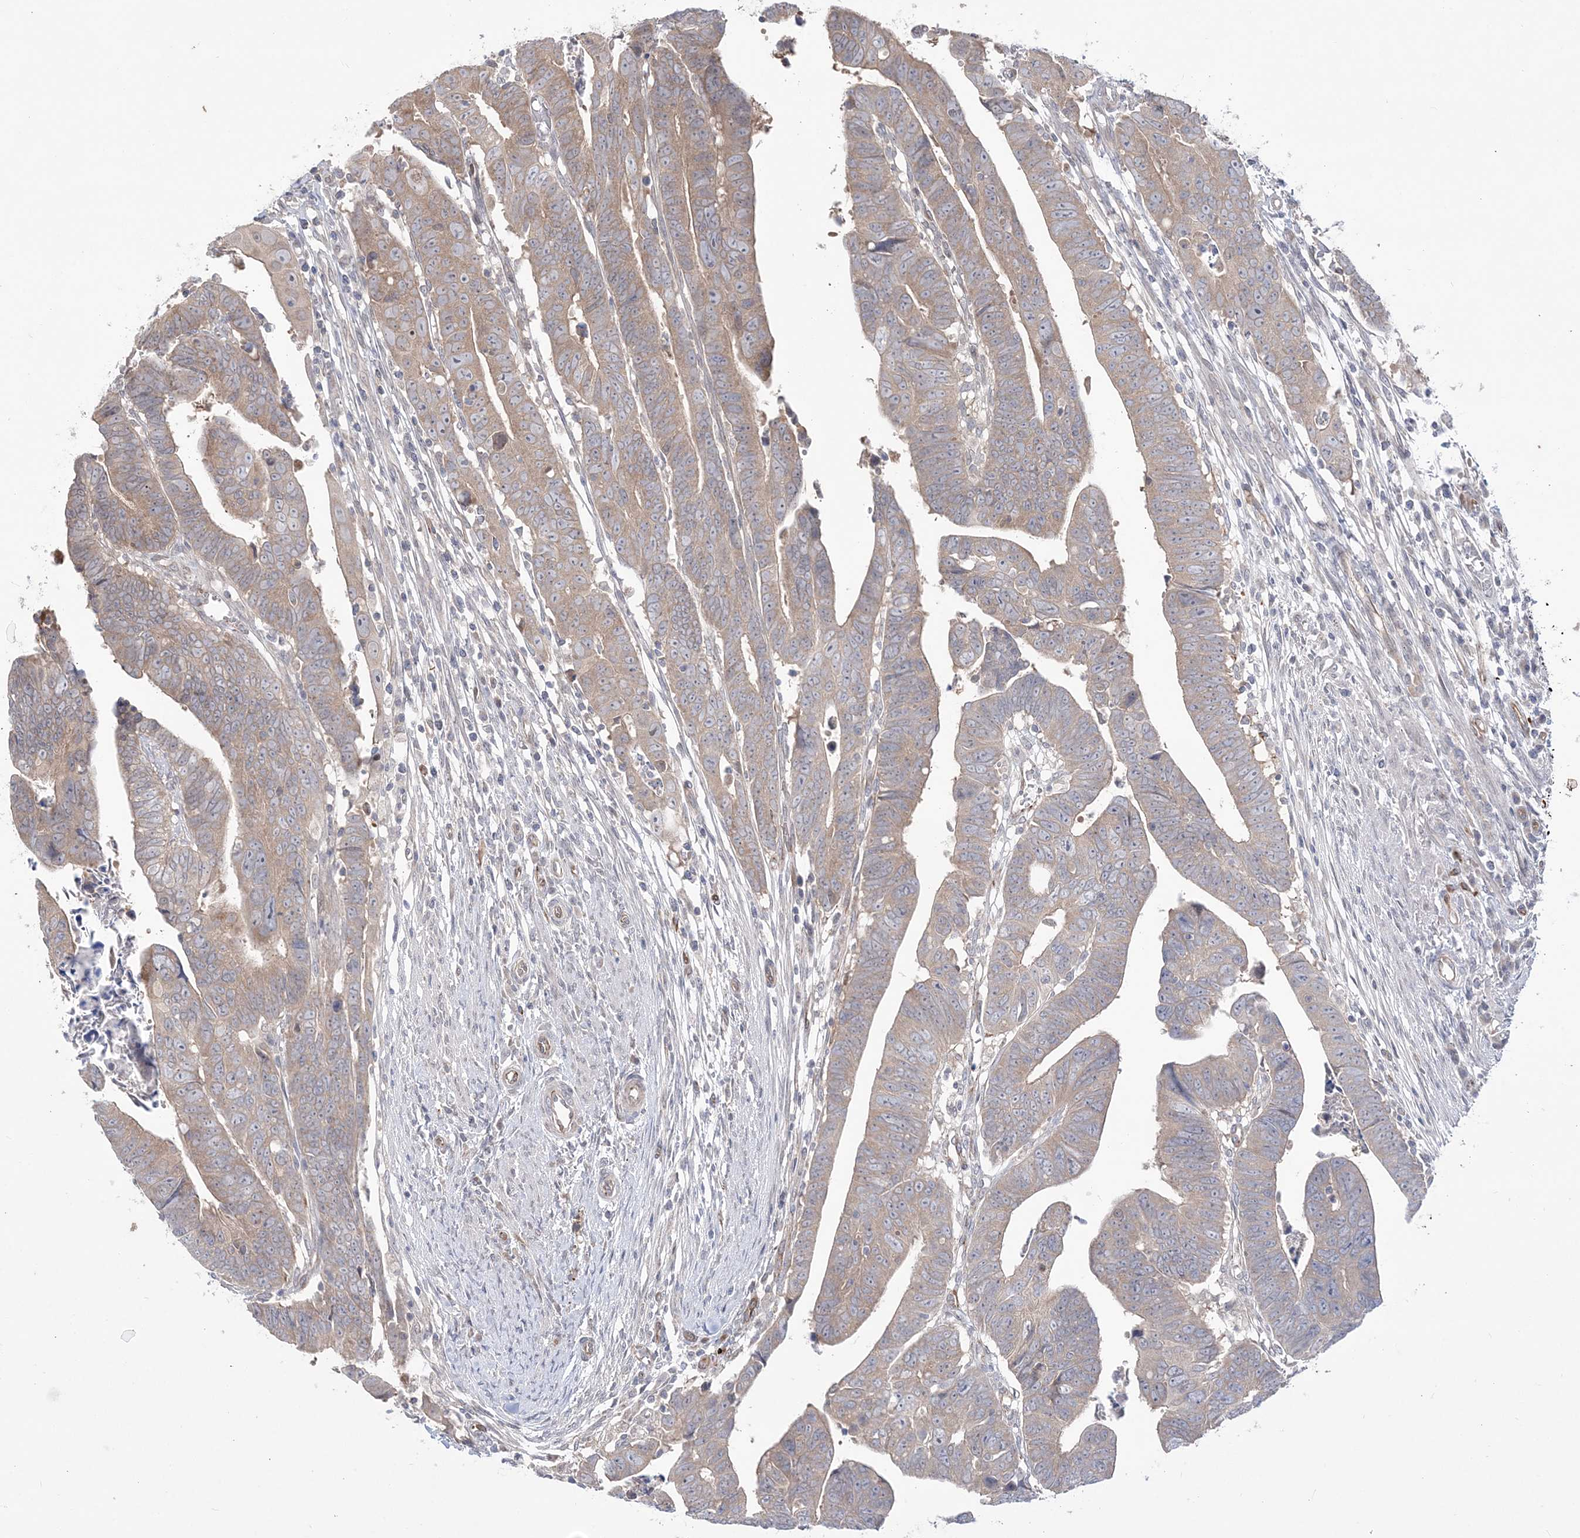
{"staining": {"intensity": "moderate", "quantity": "25%-75%", "location": "cytoplasmic/membranous"}, "tissue": "colorectal cancer", "cell_type": "Tumor cells", "image_type": "cancer", "snomed": [{"axis": "morphology", "description": "Adenocarcinoma, NOS"}, {"axis": "topography", "description": "Rectum"}], "caption": "Immunohistochemical staining of human colorectal adenocarcinoma shows medium levels of moderate cytoplasmic/membranous staining in approximately 25%-75% of tumor cells. (DAB (3,3'-diaminobenzidine) IHC, brown staining for protein, blue staining for nuclei).", "gene": "DHX57", "patient": {"sex": "female", "age": 65}}